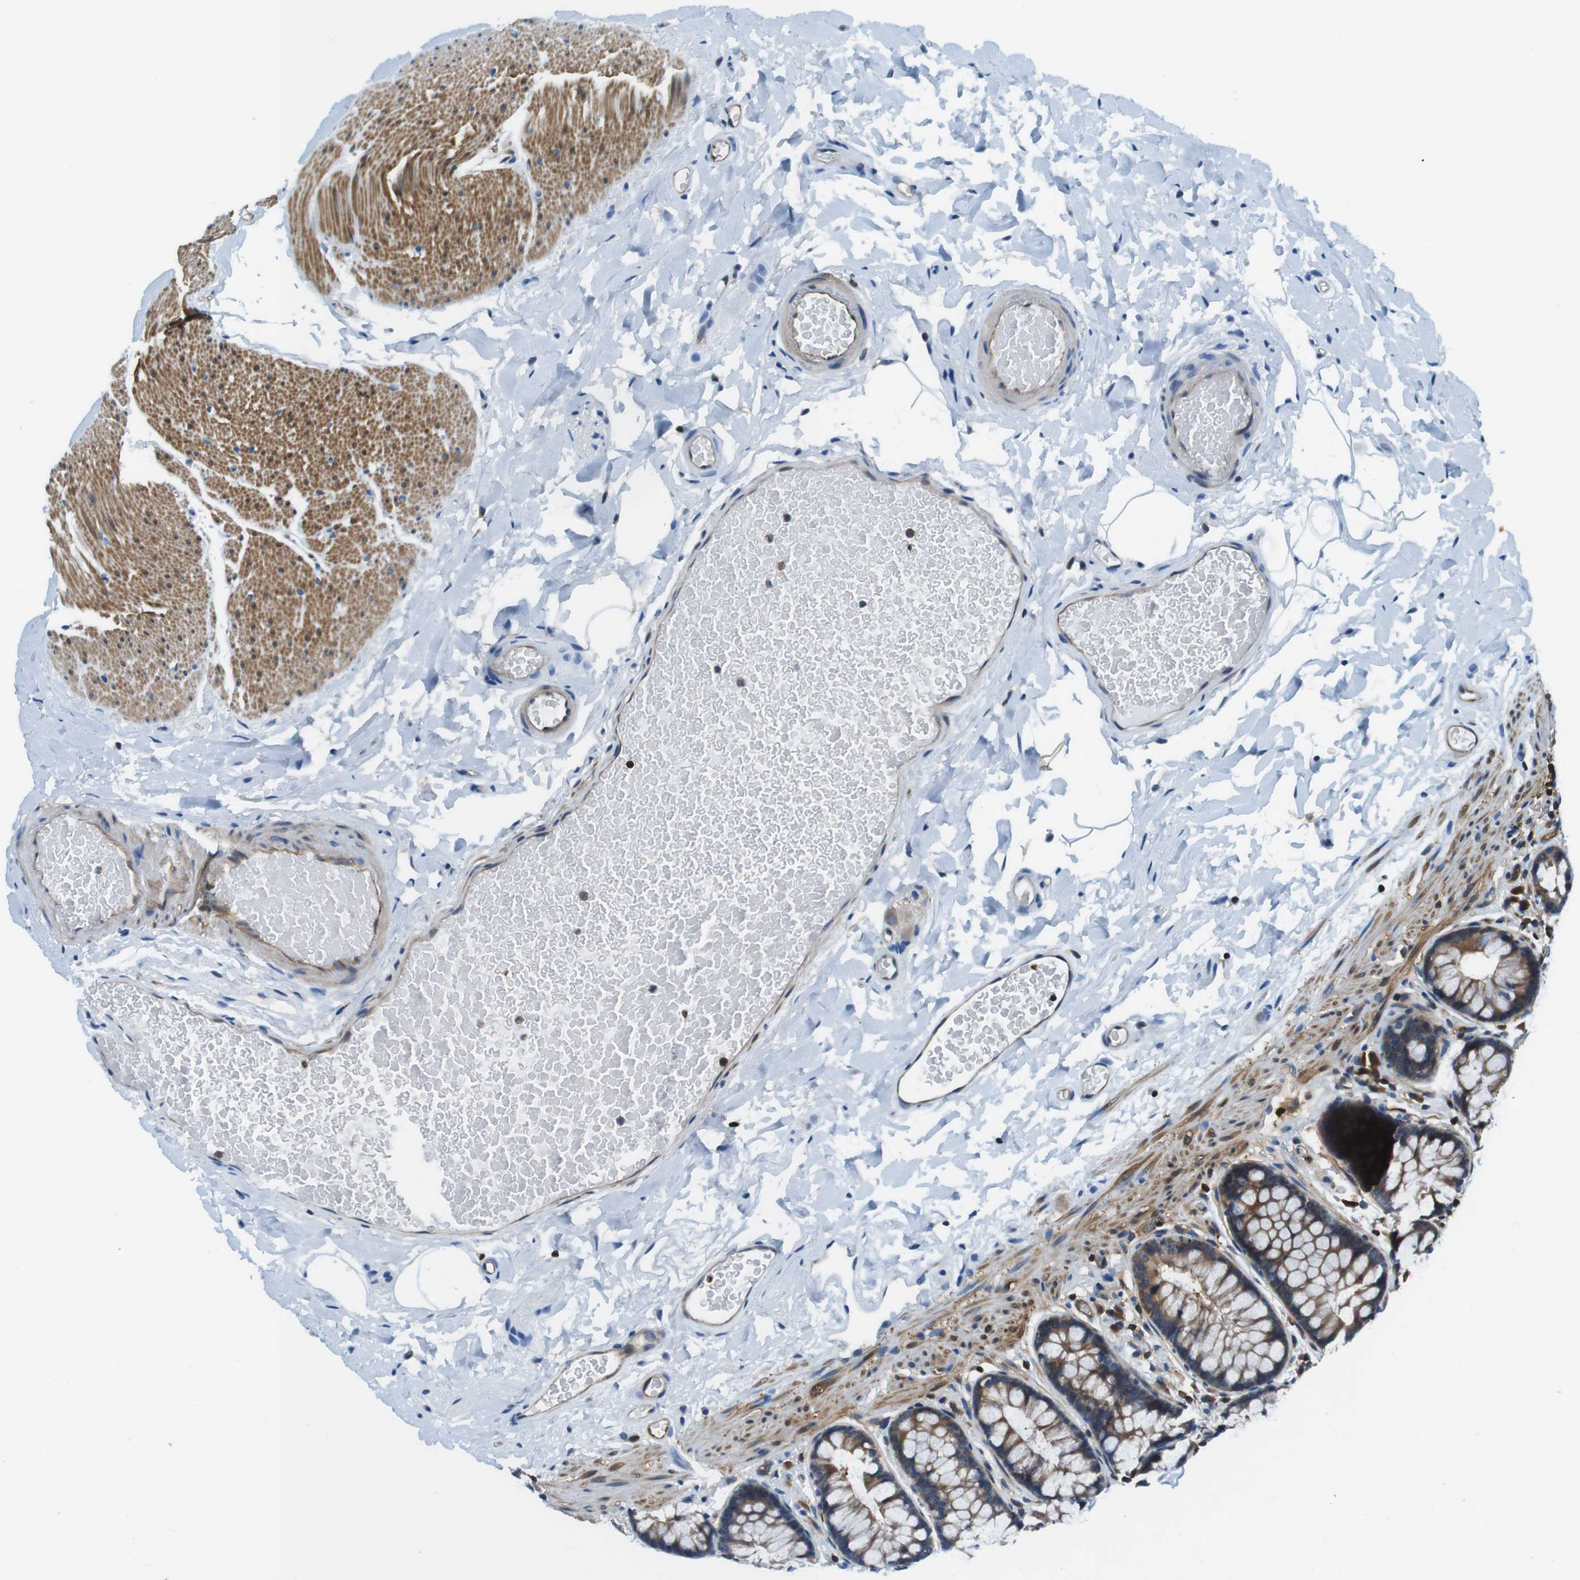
{"staining": {"intensity": "moderate", "quantity": ">75%", "location": "cytoplasmic/membranous"}, "tissue": "colon", "cell_type": "Endothelial cells", "image_type": "normal", "snomed": [{"axis": "morphology", "description": "Normal tissue, NOS"}, {"axis": "topography", "description": "Colon"}], "caption": "Colon stained with a brown dye exhibits moderate cytoplasmic/membranous positive expression in about >75% of endothelial cells.", "gene": "TES", "patient": {"sex": "female", "age": 80}}